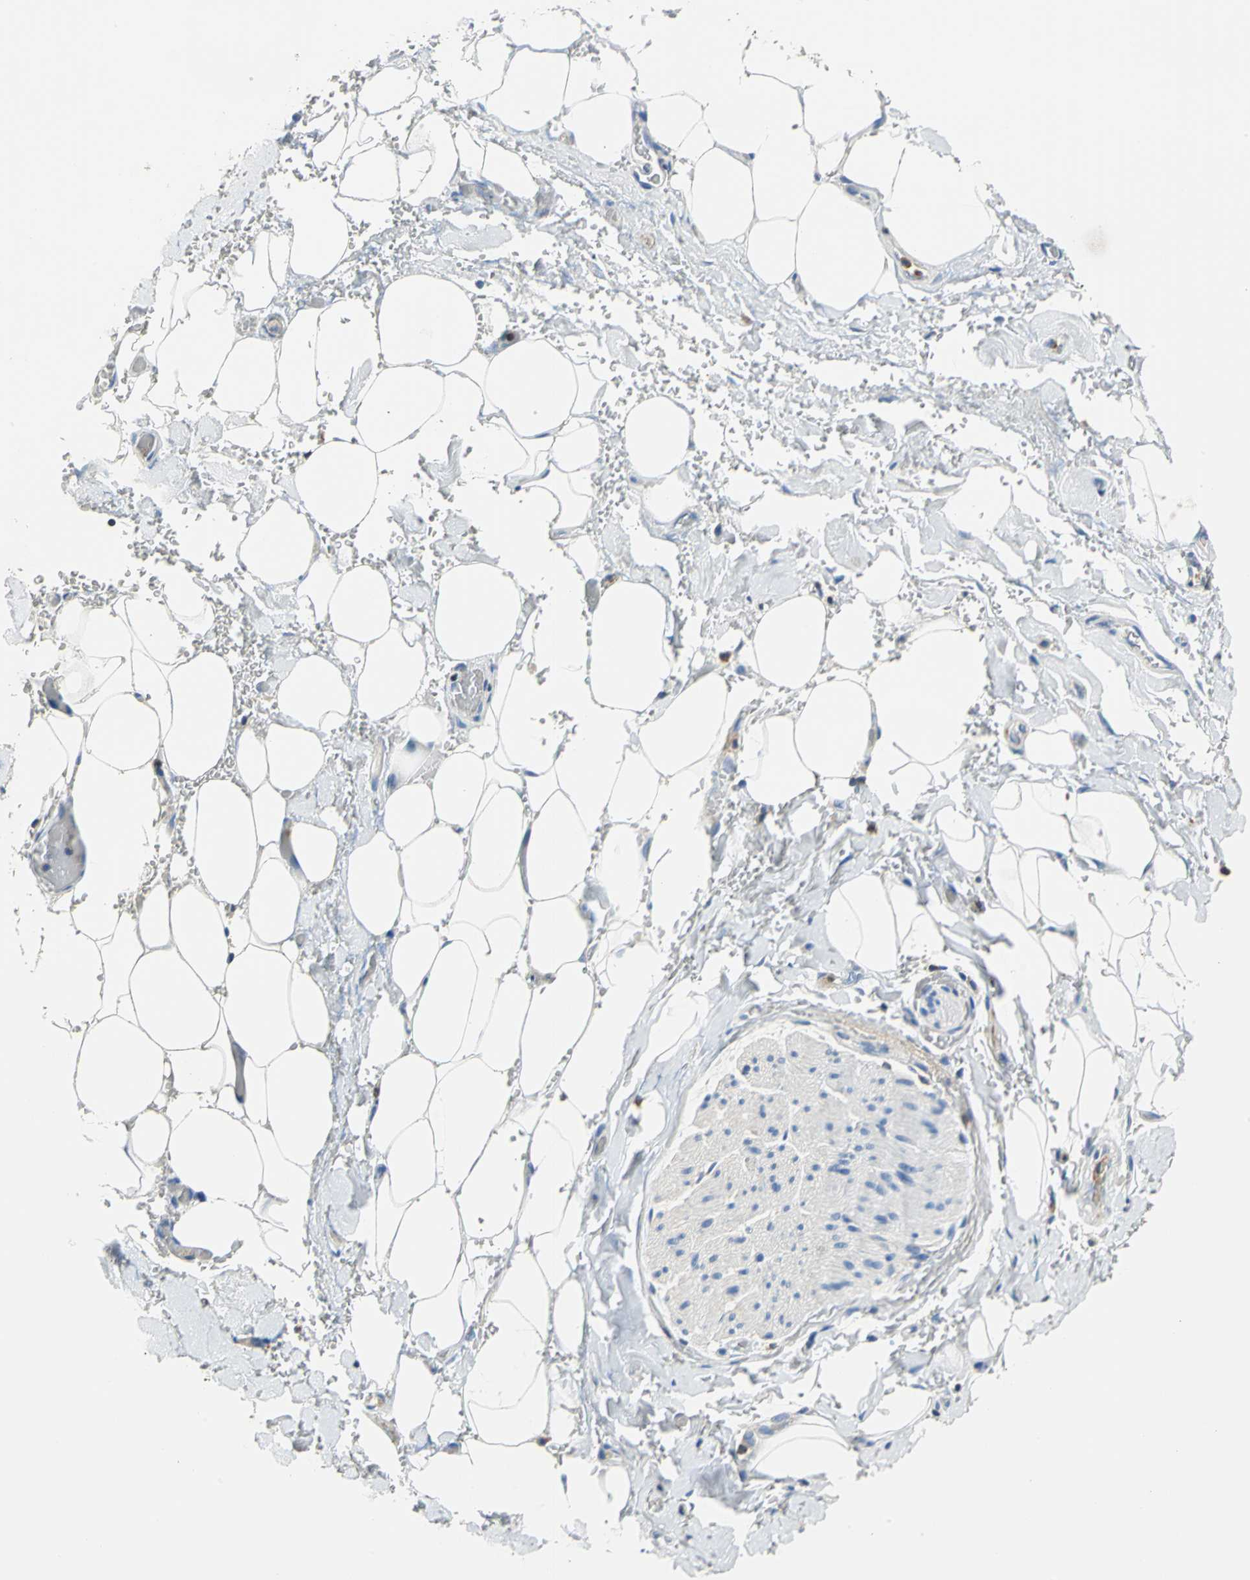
{"staining": {"intensity": "negative", "quantity": "none", "location": "none"}, "tissue": "adipose tissue", "cell_type": "Adipocytes", "image_type": "normal", "snomed": [{"axis": "morphology", "description": "Normal tissue, NOS"}, {"axis": "morphology", "description": "Cholangiocarcinoma"}, {"axis": "topography", "description": "Liver"}, {"axis": "topography", "description": "Peripheral nerve tissue"}], "caption": "Adipocytes show no significant staining in normal adipose tissue.", "gene": "SEPTIN11", "patient": {"sex": "male", "age": 50}}